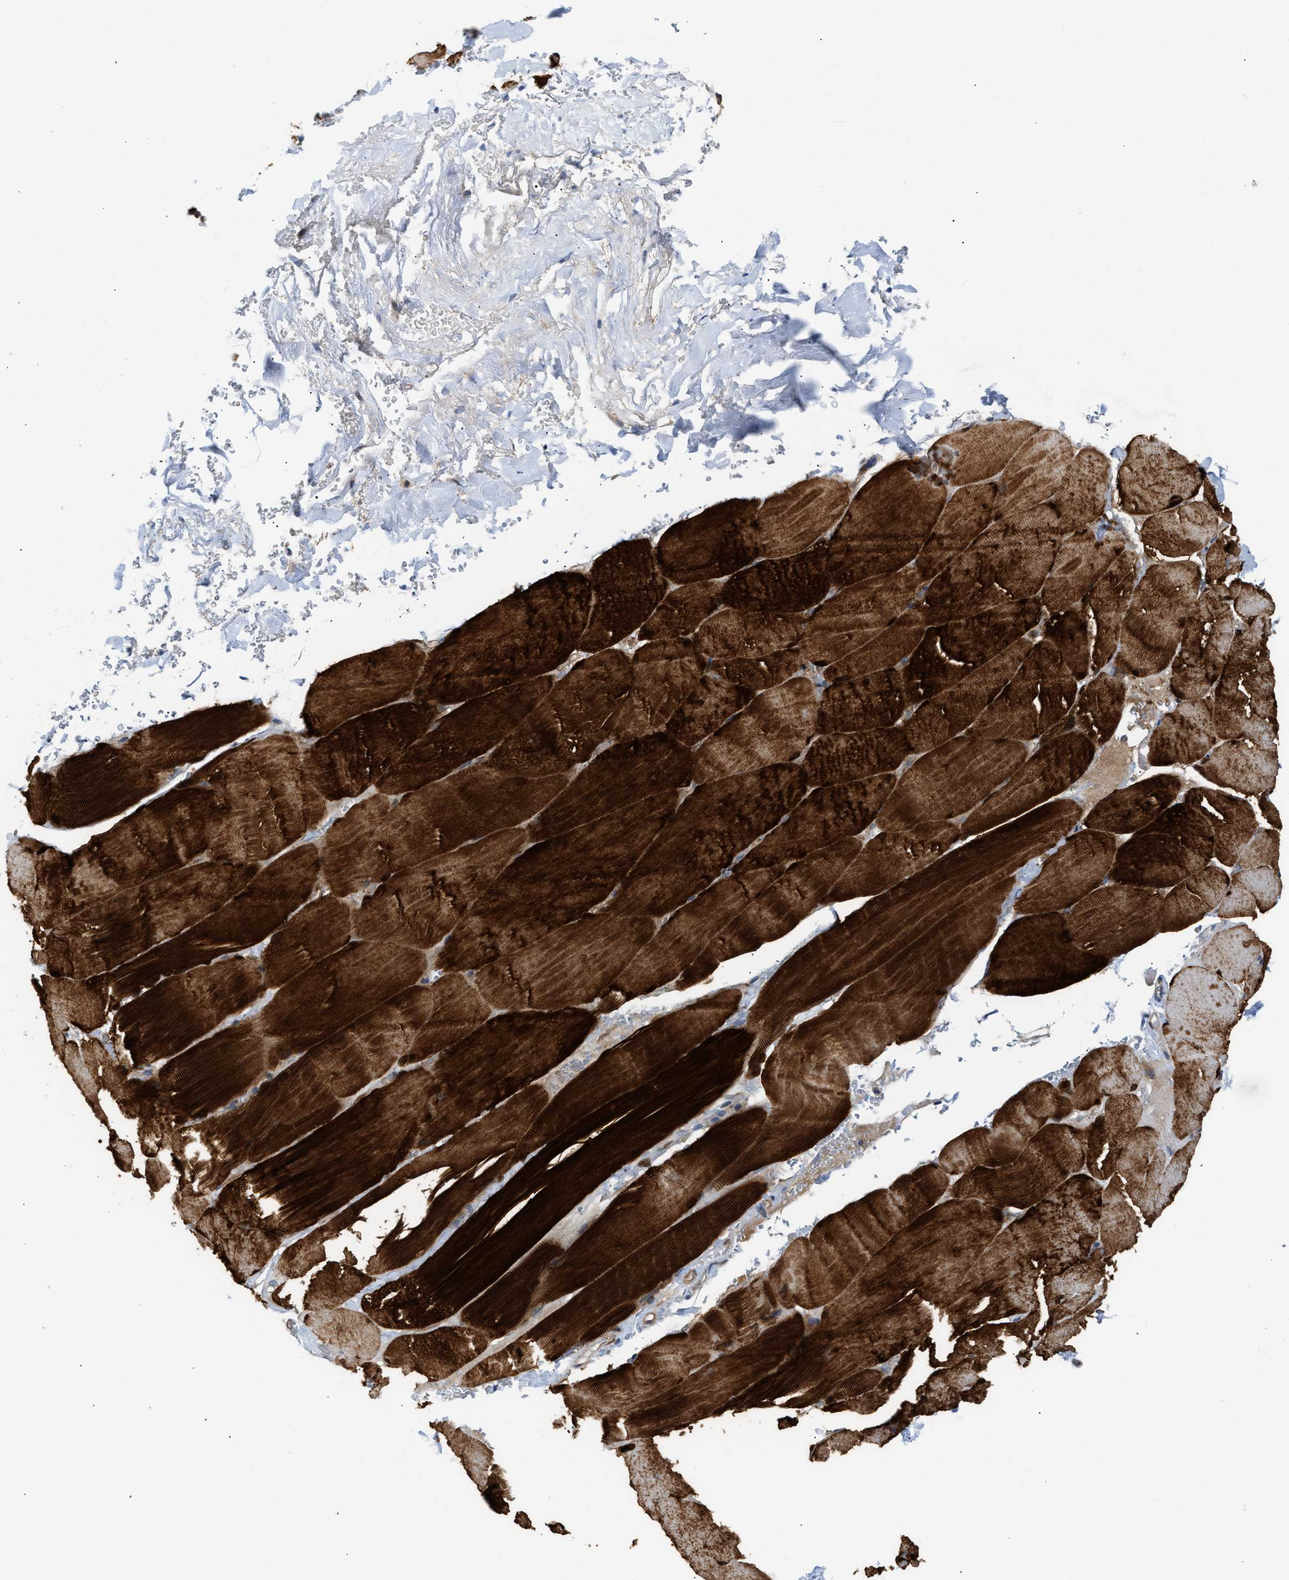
{"staining": {"intensity": "strong", "quantity": ">75%", "location": "cytoplasmic/membranous"}, "tissue": "skeletal muscle", "cell_type": "Myocytes", "image_type": "normal", "snomed": [{"axis": "morphology", "description": "Normal tissue, NOS"}, {"axis": "topography", "description": "Skin"}, {"axis": "topography", "description": "Skeletal muscle"}], "caption": "Strong cytoplasmic/membranous staining for a protein is seen in about >75% of myocytes of normal skeletal muscle using immunohistochemistry (IHC).", "gene": "FHL1", "patient": {"sex": "male", "age": 83}}